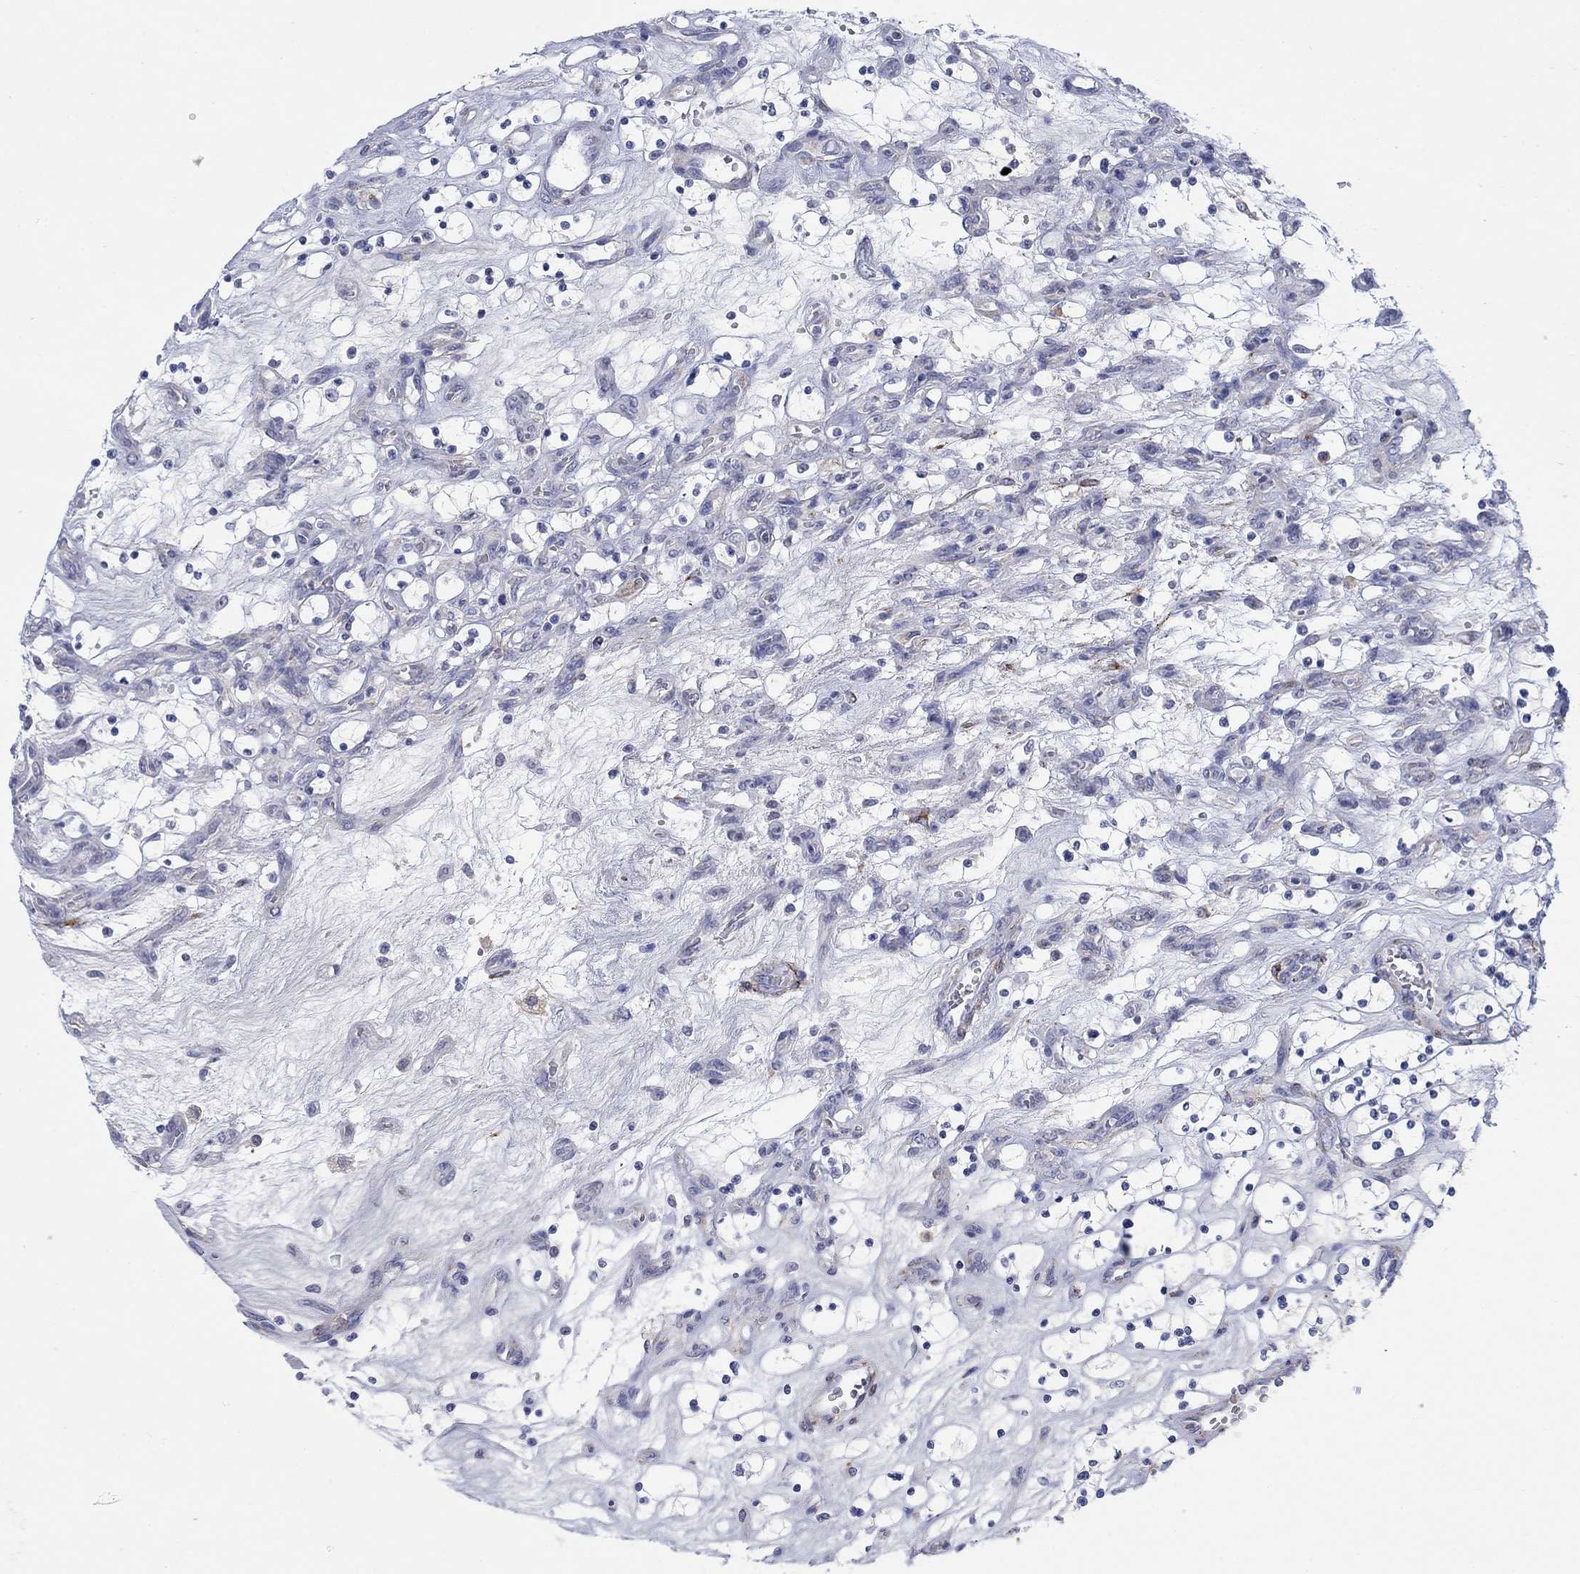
{"staining": {"intensity": "negative", "quantity": "none", "location": "none"}, "tissue": "renal cancer", "cell_type": "Tumor cells", "image_type": "cancer", "snomed": [{"axis": "morphology", "description": "Adenocarcinoma, NOS"}, {"axis": "topography", "description": "Kidney"}], "caption": "Immunohistochemical staining of renal adenocarcinoma reveals no significant staining in tumor cells.", "gene": "PTPRZ1", "patient": {"sex": "female", "age": 69}}